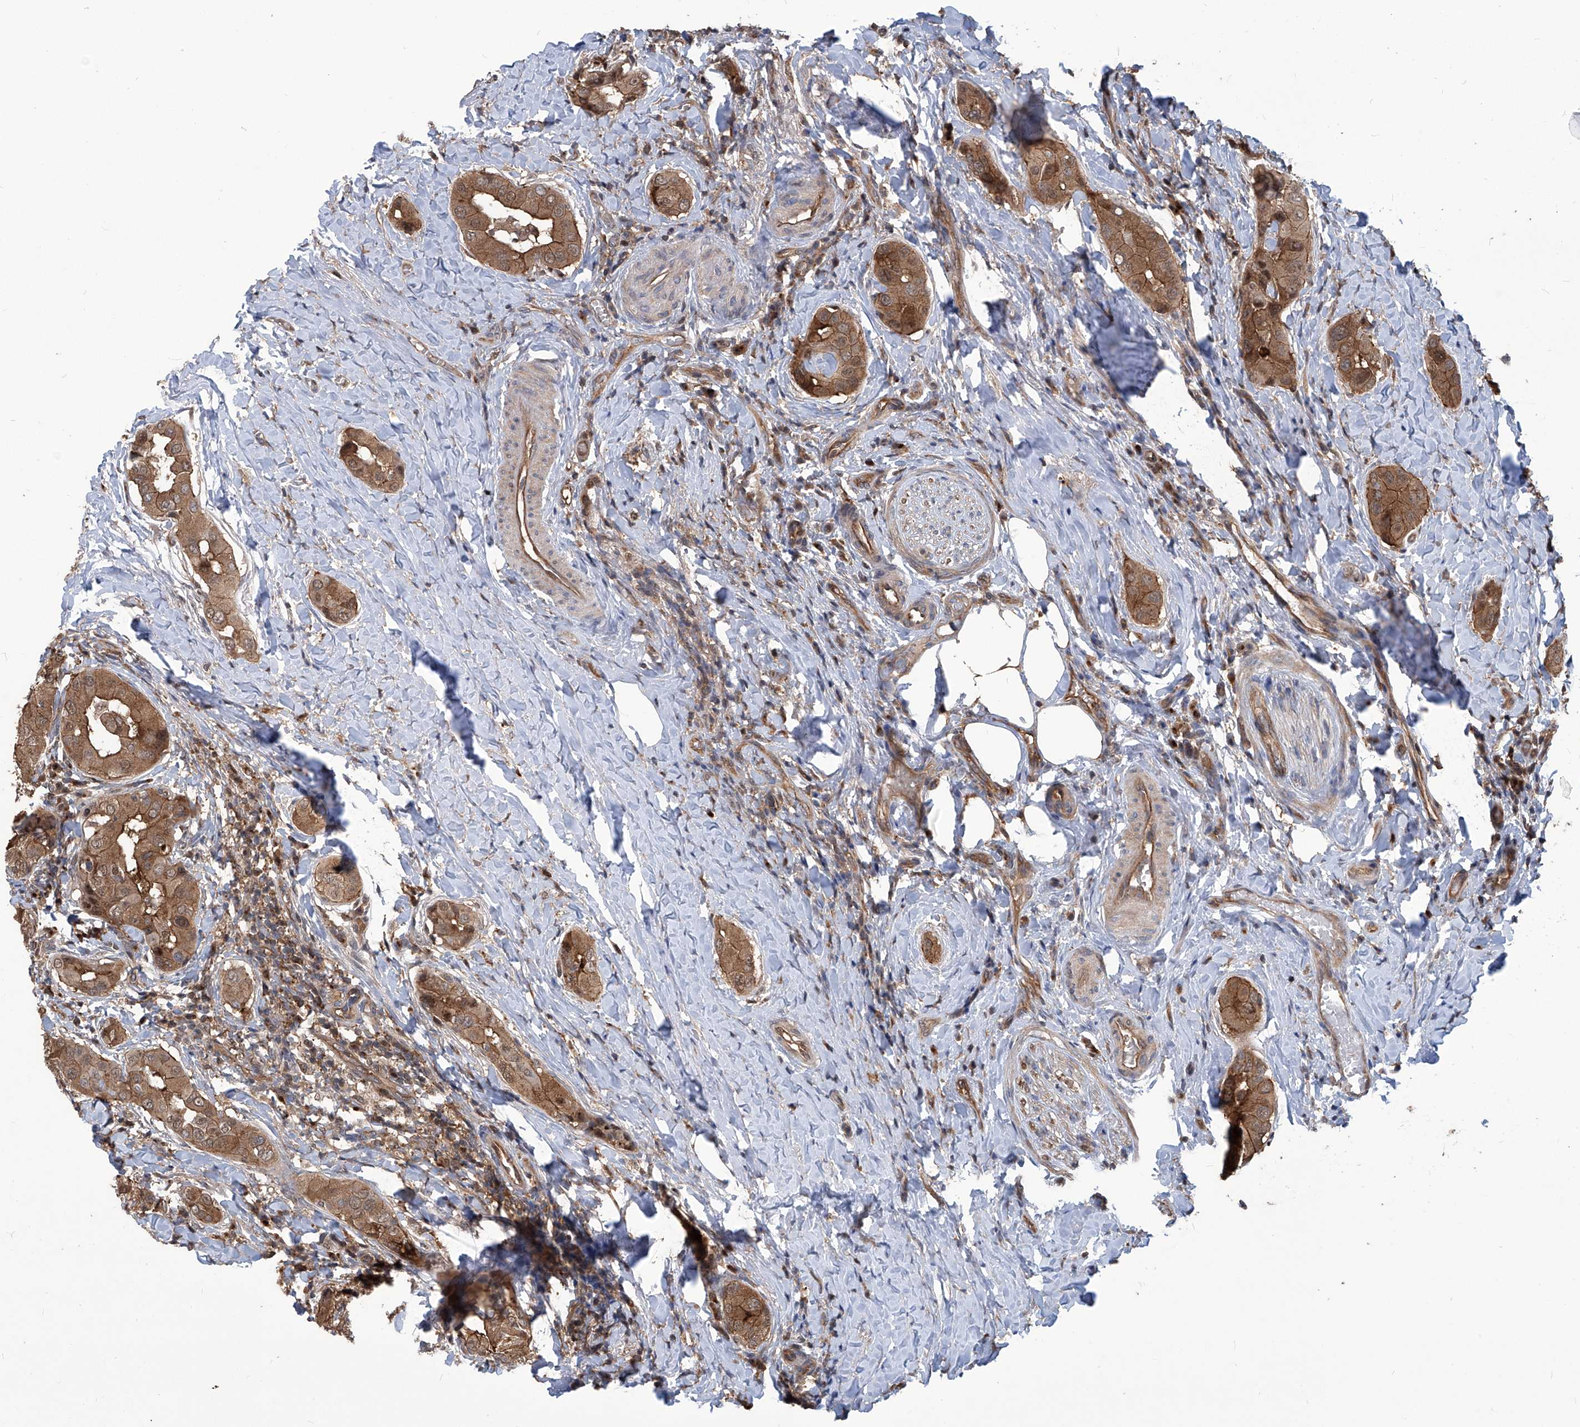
{"staining": {"intensity": "moderate", "quantity": ">75%", "location": "cytoplasmic/membranous,nuclear"}, "tissue": "thyroid cancer", "cell_type": "Tumor cells", "image_type": "cancer", "snomed": [{"axis": "morphology", "description": "Papillary adenocarcinoma, NOS"}, {"axis": "topography", "description": "Thyroid gland"}], "caption": "Thyroid cancer (papillary adenocarcinoma) stained for a protein (brown) reveals moderate cytoplasmic/membranous and nuclear positive staining in about >75% of tumor cells.", "gene": "PSMB1", "patient": {"sex": "male", "age": 33}}